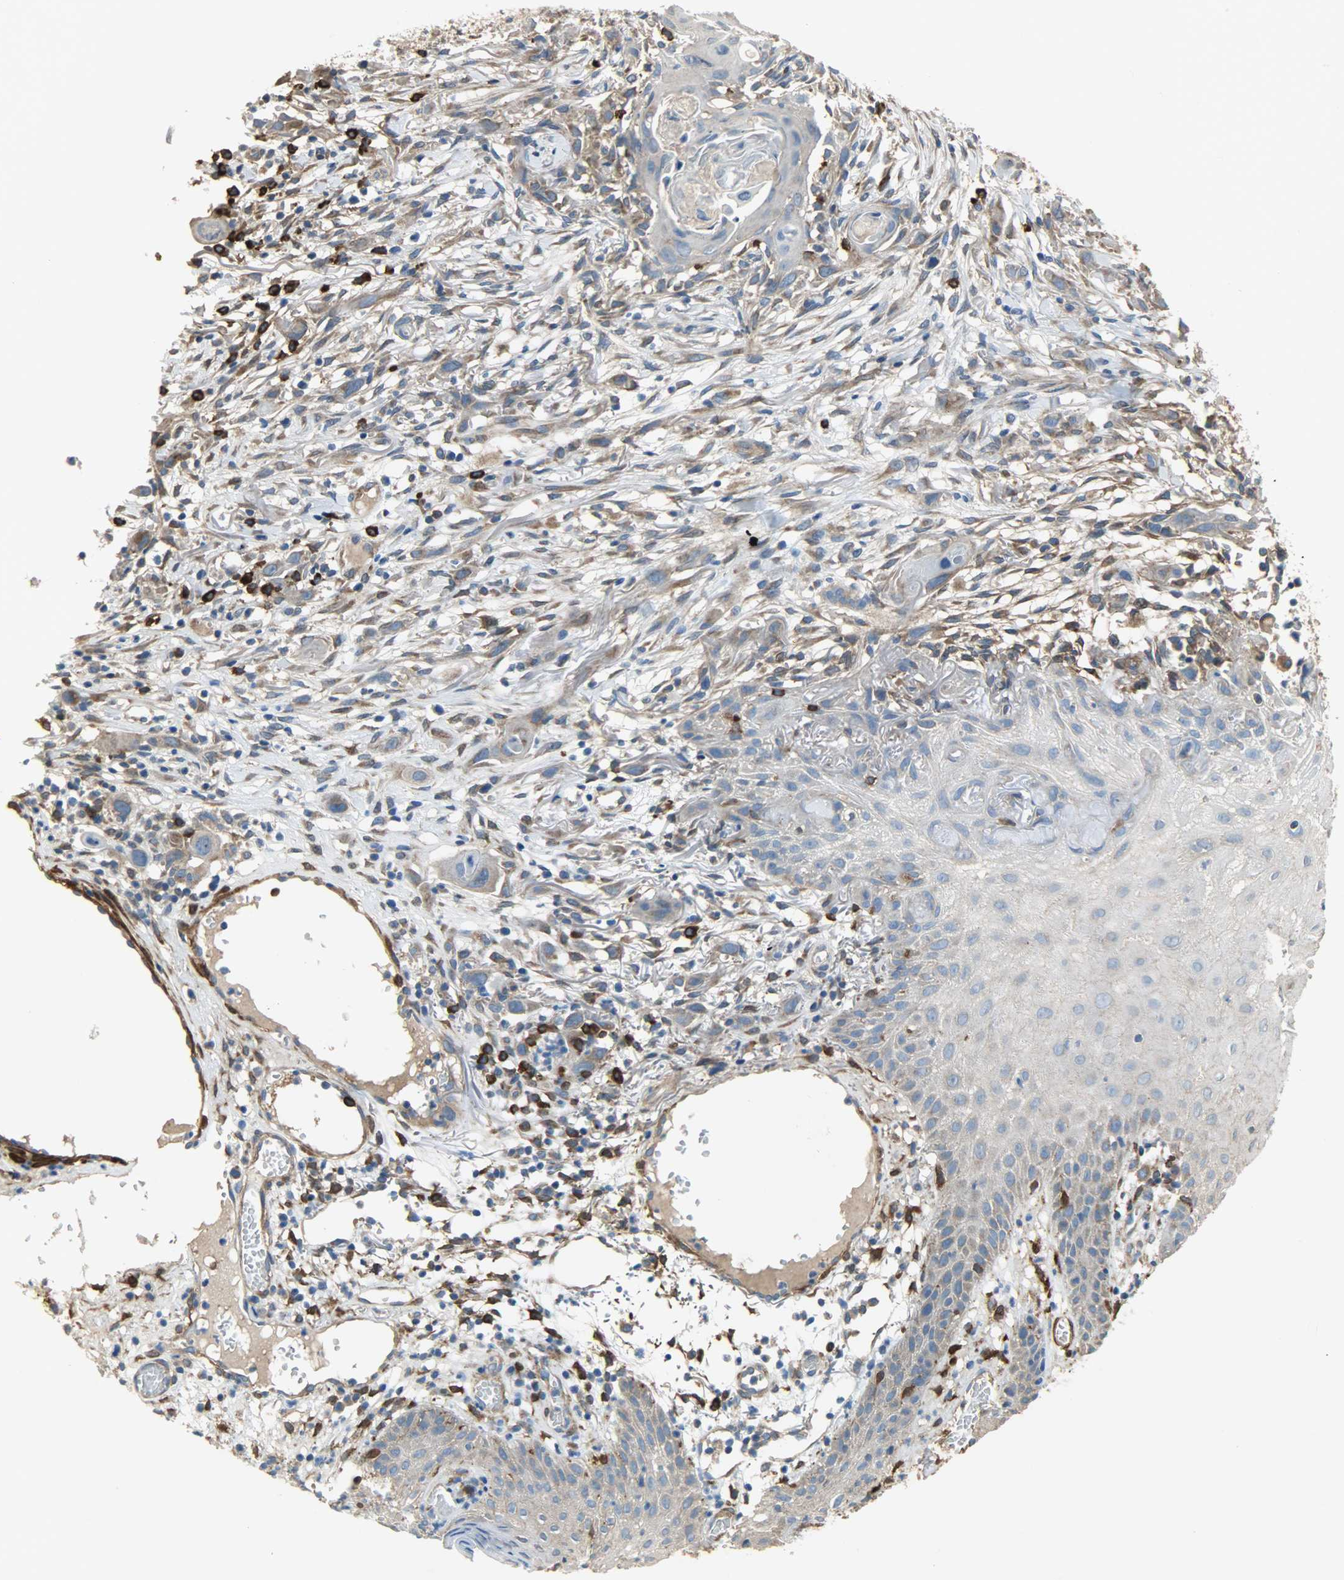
{"staining": {"intensity": "moderate", "quantity": "25%-75%", "location": "cytoplasmic/membranous"}, "tissue": "skin cancer", "cell_type": "Tumor cells", "image_type": "cancer", "snomed": [{"axis": "morphology", "description": "Normal tissue, NOS"}, {"axis": "morphology", "description": "Squamous cell carcinoma, NOS"}, {"axis": "topography", "description": "Skin"}], "caption": "Human skin squamous cell carcinoma stained with a brown dye exhibits moderate cytoplasmic/membranous positive positivity in about 25%-75% of tumor cells.", "gene": "C1orf198", "patient": {"sex": "female", "age": 59}}